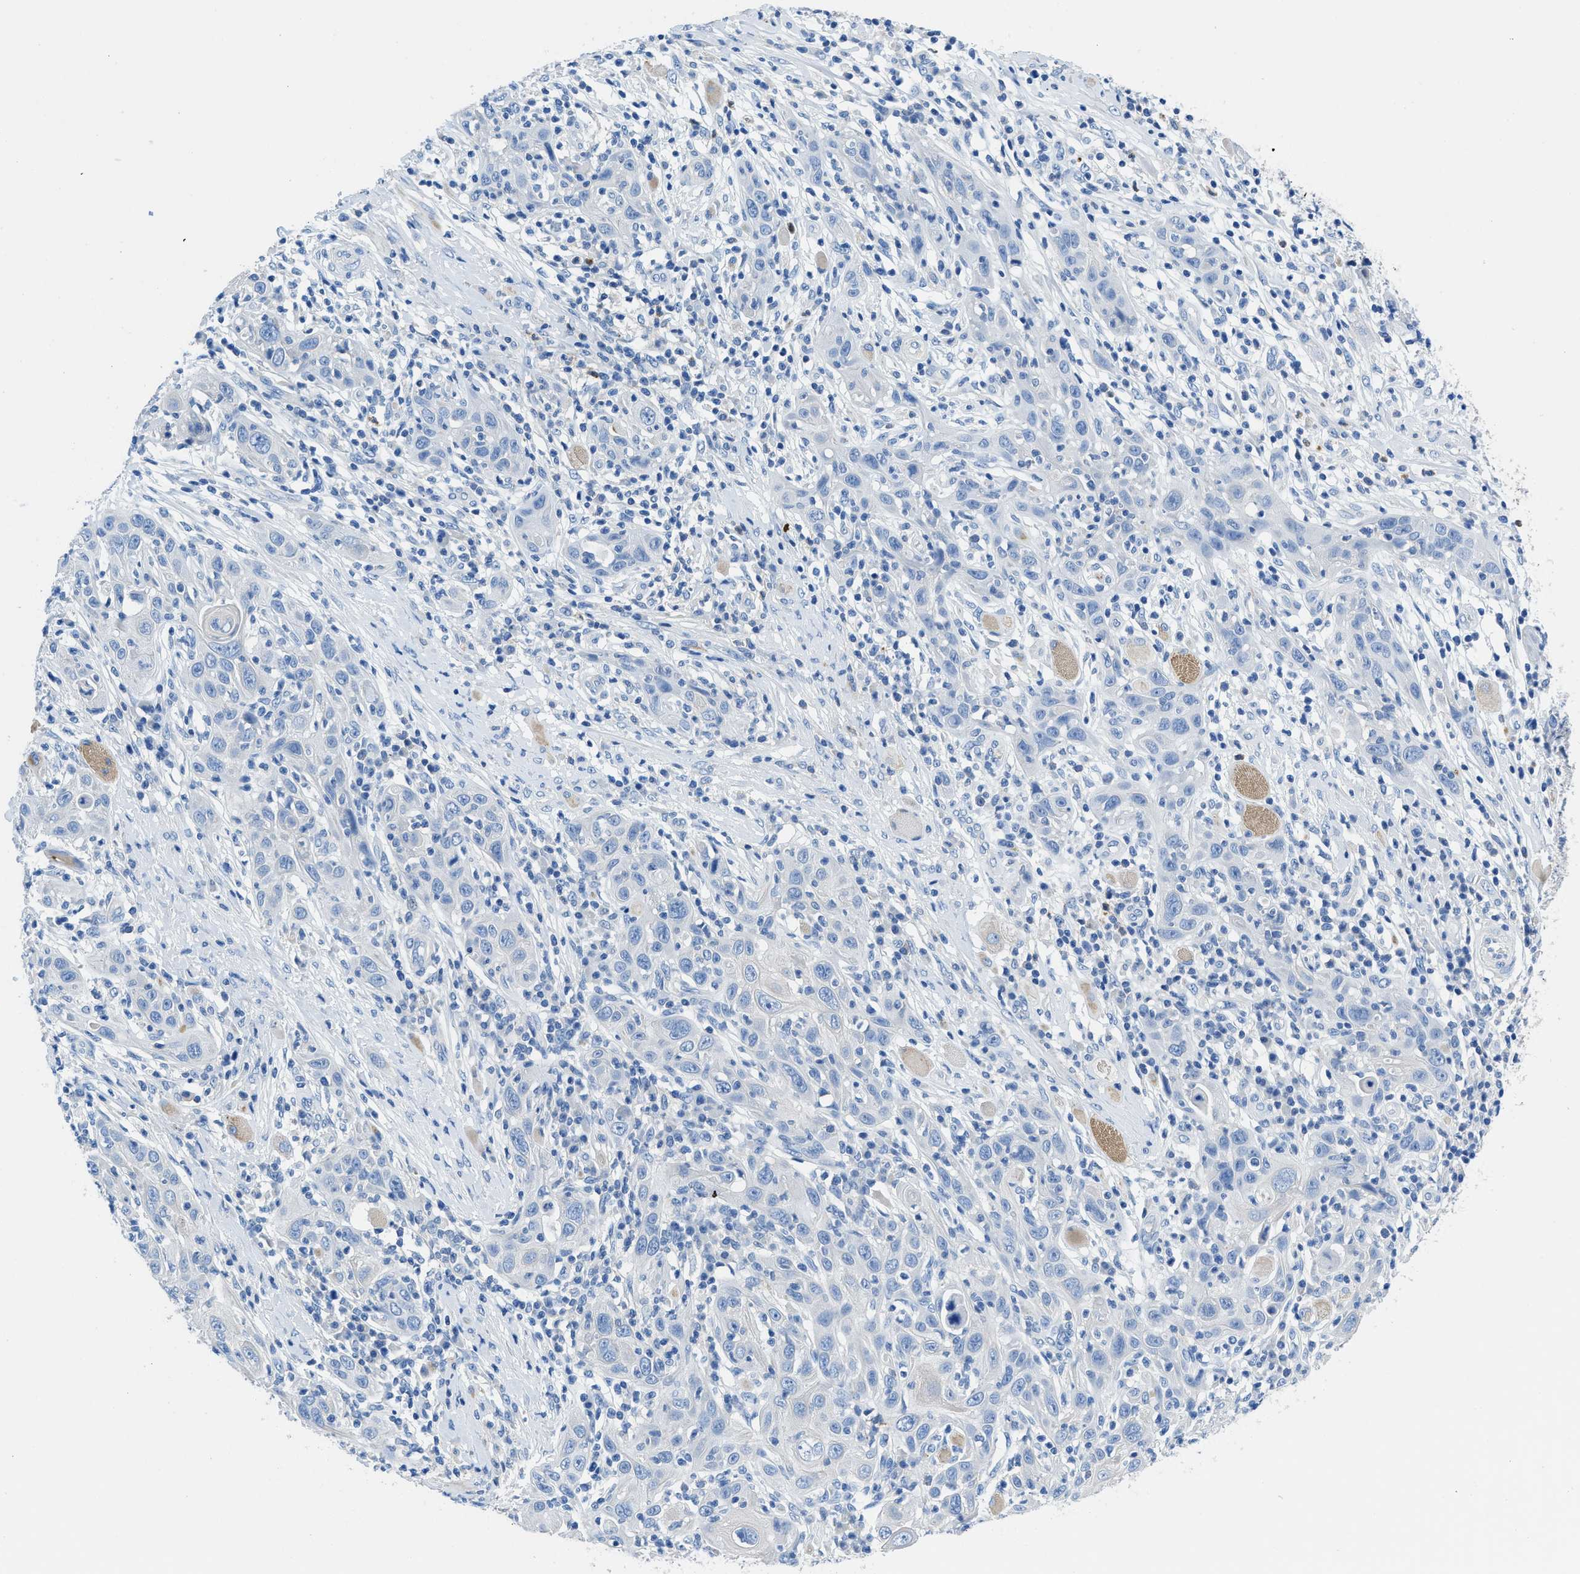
{"staining": {"intensity": "negative", "quantity": "none", "location": "none"}, "tissue": "skin cancer", "cell_type": "Tumor cells", "image_type": "cancer", "snomed": [{"axis": "morphology", "description": "Squamous cell carcinoma, NOS"}, {"axis": "topography", "description": "Skin"}], "caption": "This is an IHC histopathology image of skin cancer (squamous cell carcinoma). There is no positivity in tumor cells.", "gene": "NEB", "patient": {"sex": "female", "age": 88}}